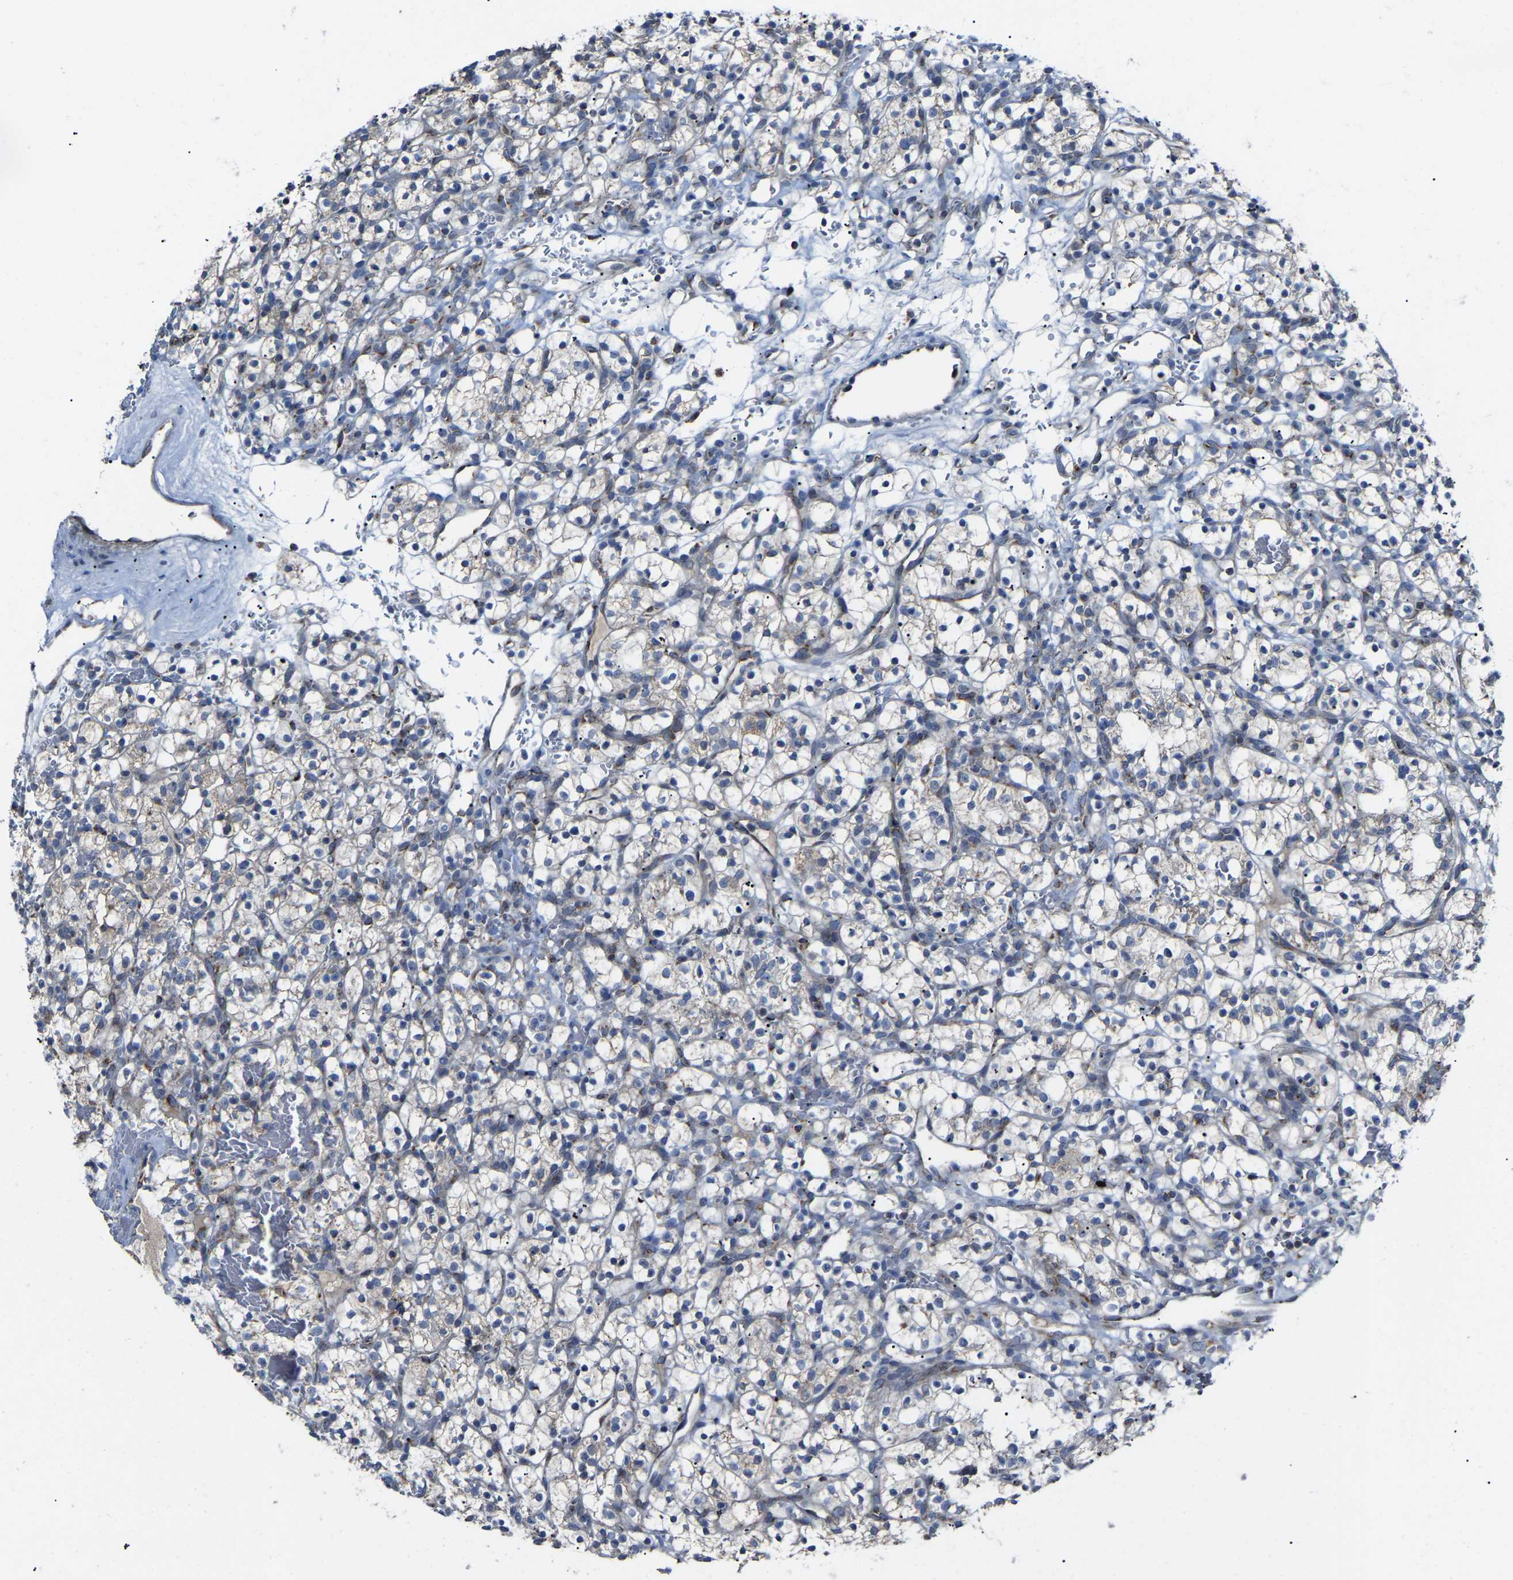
{"staining": {"intensity": "negative", "quantity": "none", "location": "none"}, "tissue": "renal cancer", "cell_type": "Tumor cells", "image_type": "cancer", "snomed": [{"axis": "morphology", "description": "Adenocarcinoma, NOS"}, {"axis": "topography", "description": "Kidney"}], "caption": "An image of human renal adenocarcinoma is negative for staining in tumor cells. (DAB (3,3'-diaminobenzidine) immunohistochemistry with hematoxylin counter stain).", "gene": "CANT1", "patient": {"sex": "female", "age": 57}}